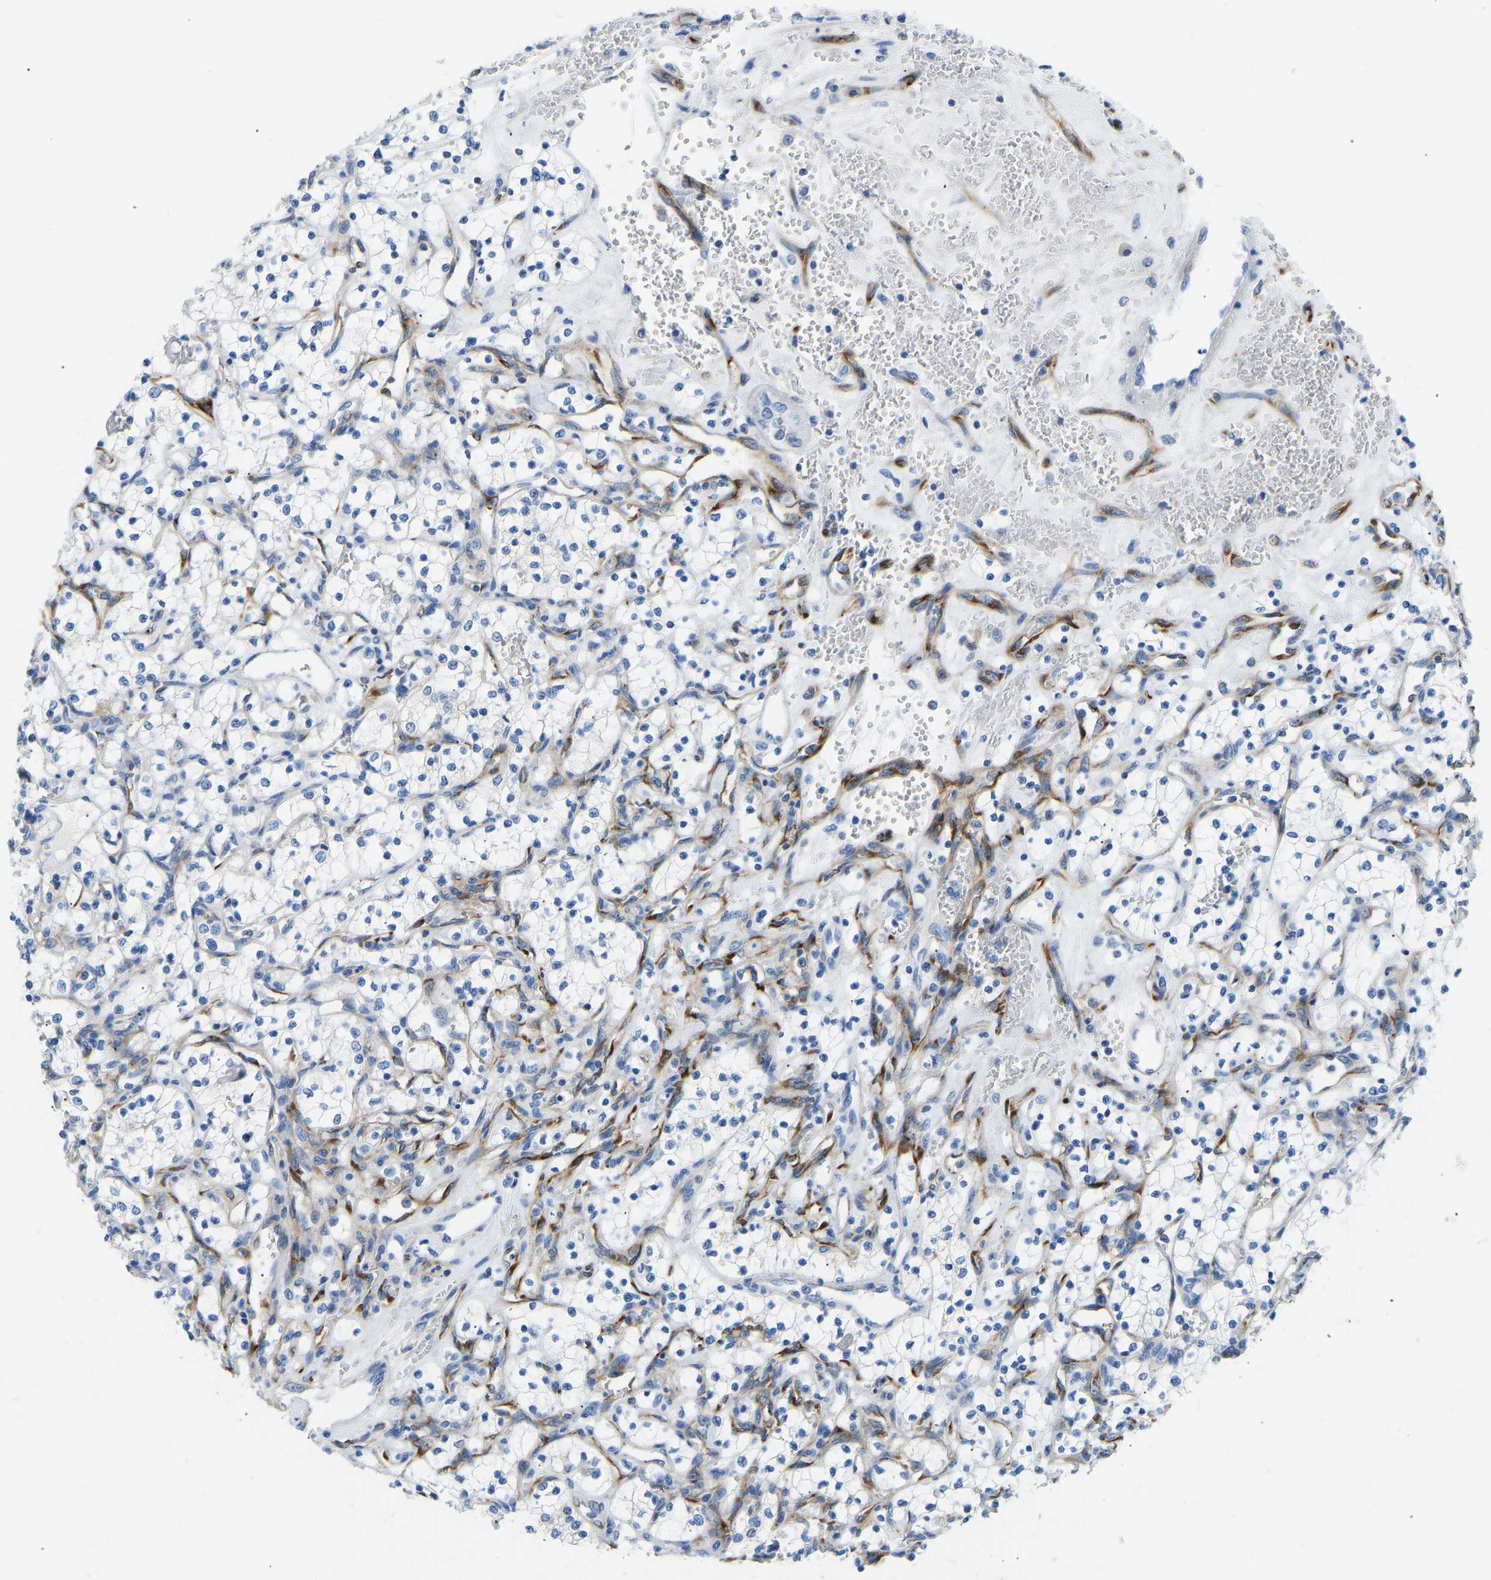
{"staining": {"intensity": "negative", "quantity": "none", "location": "none"}, "tissue": "renal cancer", "cell_type": "Tumor cells", "image_type": "cancer", "snomed": [{"axis": "morphology", "description": "Adenocarcinoma, NOS"}, {"axis": "topography", "description": "Kidney"}], "caption": "A high-resolution micrograph shows IHC staining of renal cancer, which demonstrates no significant positivity in tumor cells. (DAB (3,3'-diaminobenzidine) IHC, high magnification).", "gene": "COL15A1", "patient": {"sex": "female", "age": 69}}